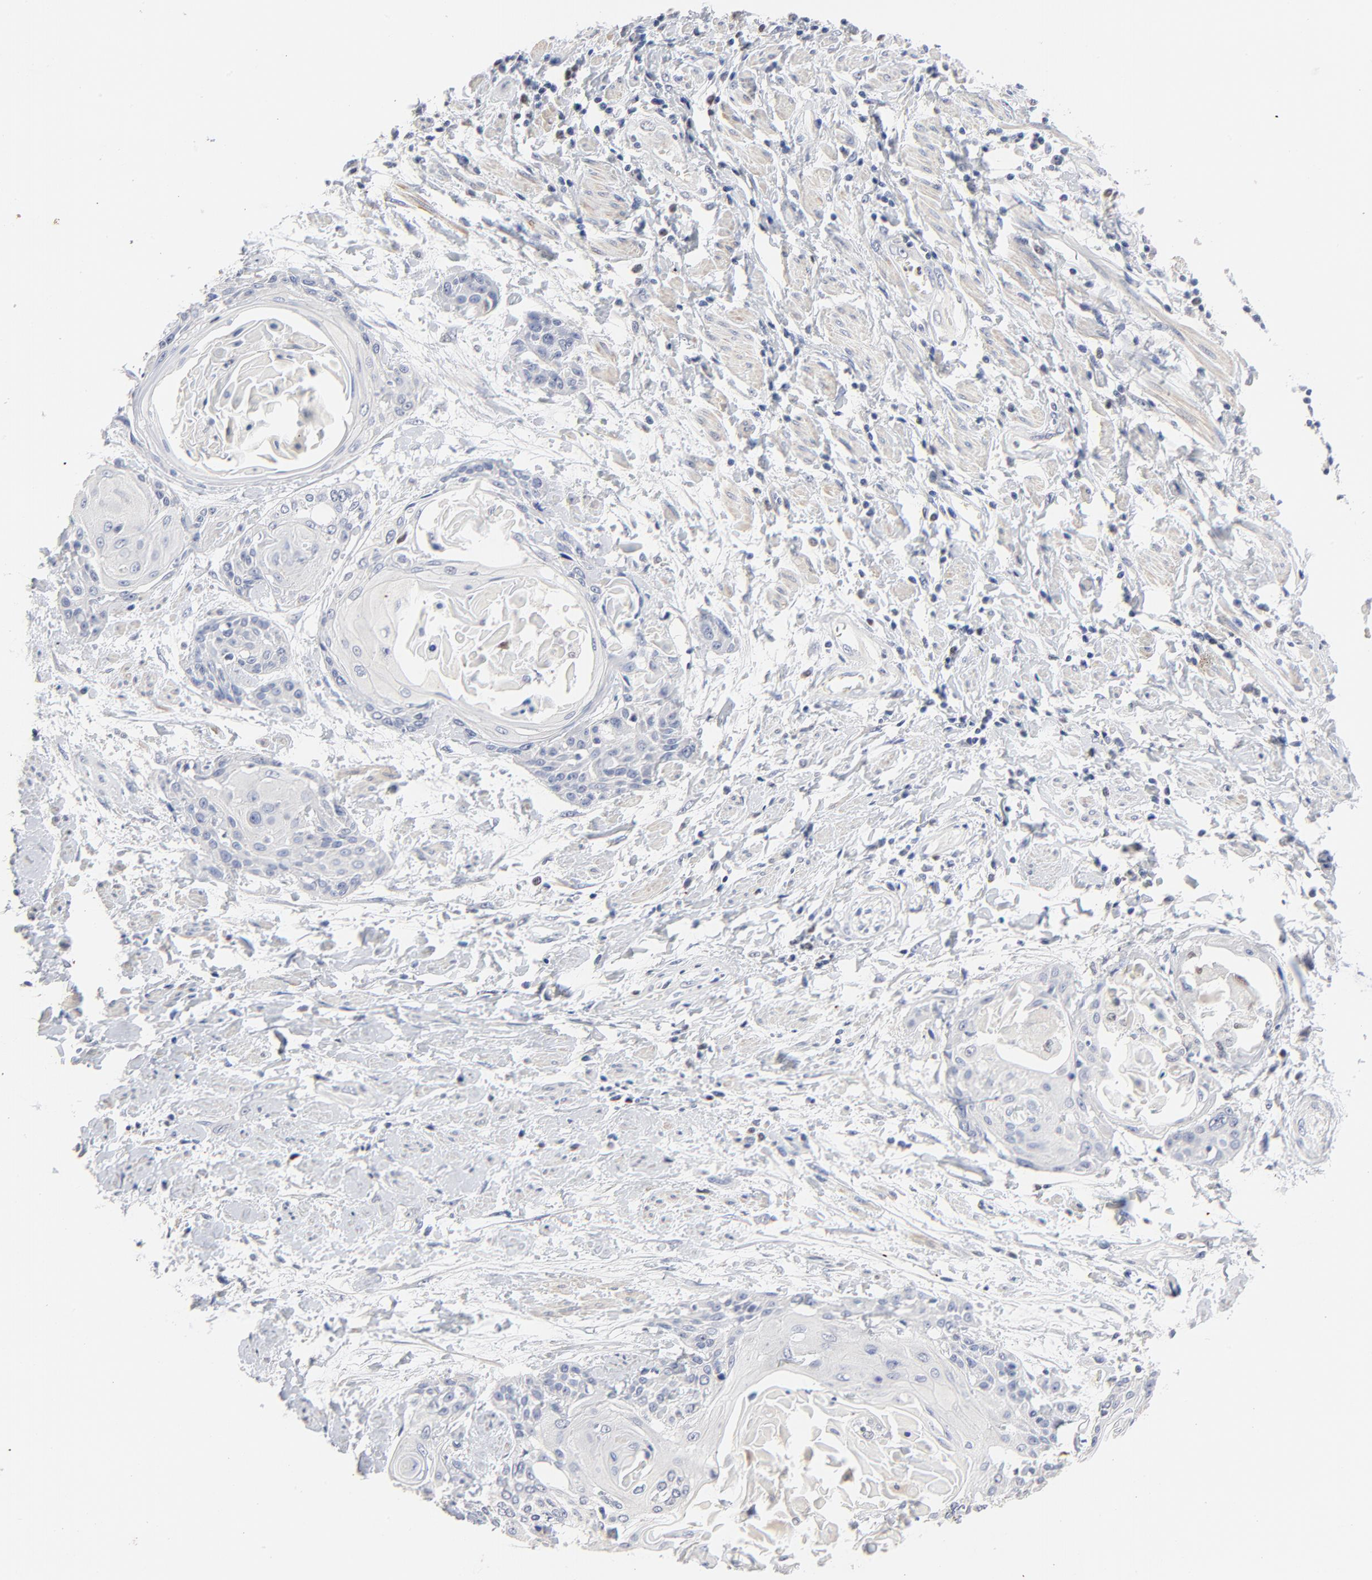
{"staining": {"intensity": "negative", "quantity": "none", "location": "none"}, "tissue": "cervical cancer", "cell_type": "Tumor cells", "image_type": "cancer", "snomed": [{"axis": "morphology", "description": "Squamous cell carcinoma, NOS"}, {"axis": "topography", "description": "Cervix"}], "caption": "Immunohistochemical staining of human cervical cancer (squamous cell carcinoma) shows no significant expression in tumor cells. (IHC, brightfield microscopy, high magnification).", "gene": "AADAC", "patient": {"sex": "female", "age": 57}}